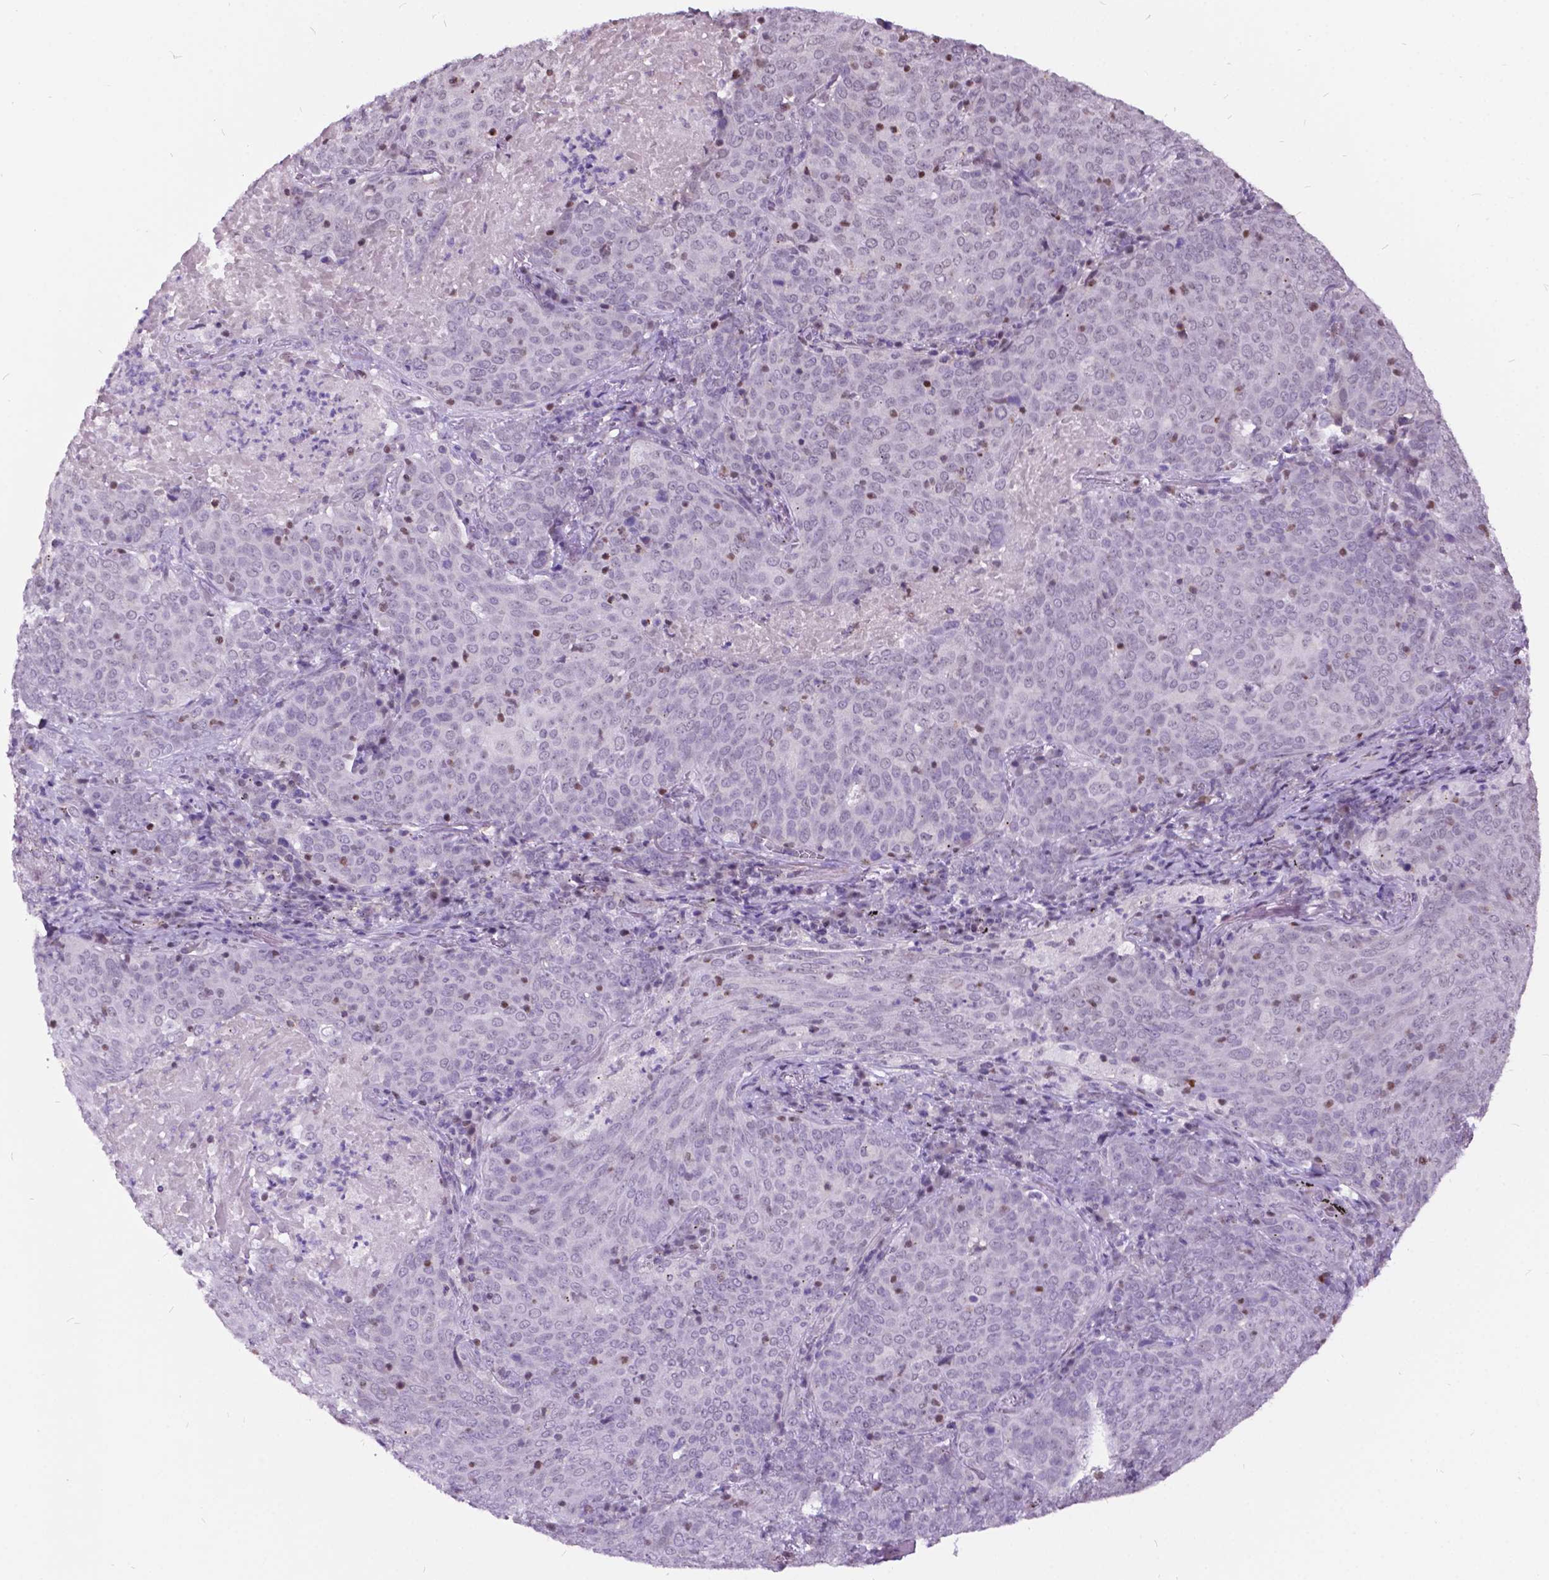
{"staining": {"intensity": "negative", "quantity": "none", "location": "none"}, "tissue": "lung cancer", "cell_type": "Tumor cells", "image_type": "cancer", "snomed": [{"axis": "morphology", "description": "Squamous cell carcinoma, NOS"}, {"axis": "topography", "description": "Lung"}], "caption": "Lung cancer (squamous cell carcinoma) stained for a protein using immunohistochemistry demonstrates no expression tumor cells.", "gene": "DPF3", "patient": {"sex": "male", "age": 82}}